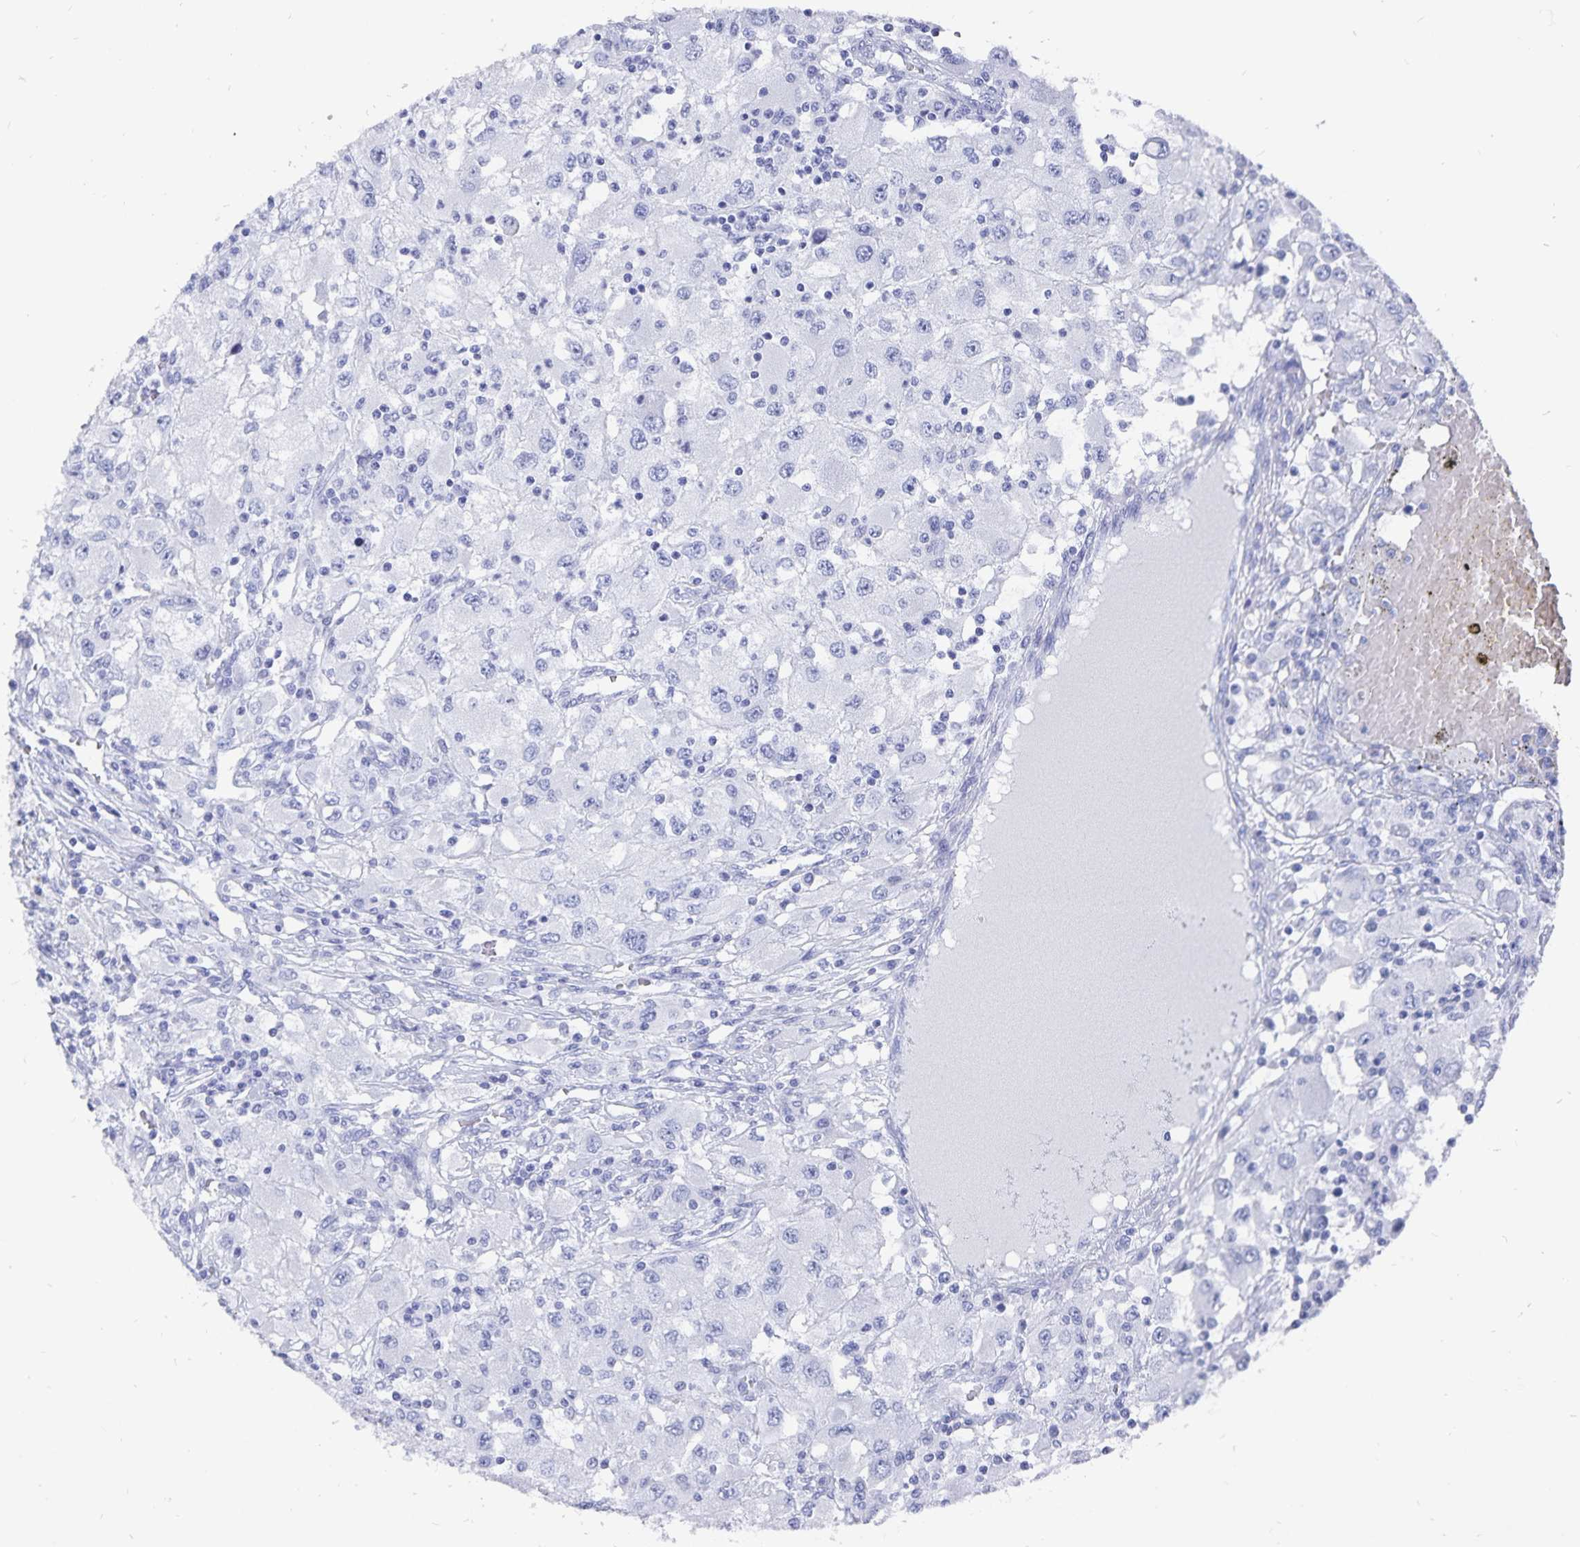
{"staining": {"intensity": "negative", "quantity": "none", "location": "none"}, "tissue": "renal cancer", "cell_type": "Tumor cells", "image_type": "cancer", "snomed": [{"axis": "morphology", "description": "Adenocarcinoma, NOS"}, {"axis": "topography", "description": "Kidney"}], "caption": "Immunohistochemistry of renal cancer exhibits no expression in tumor cells.", "gene": "ADH1A", "patient": {"sex": "female", "age": 67}}